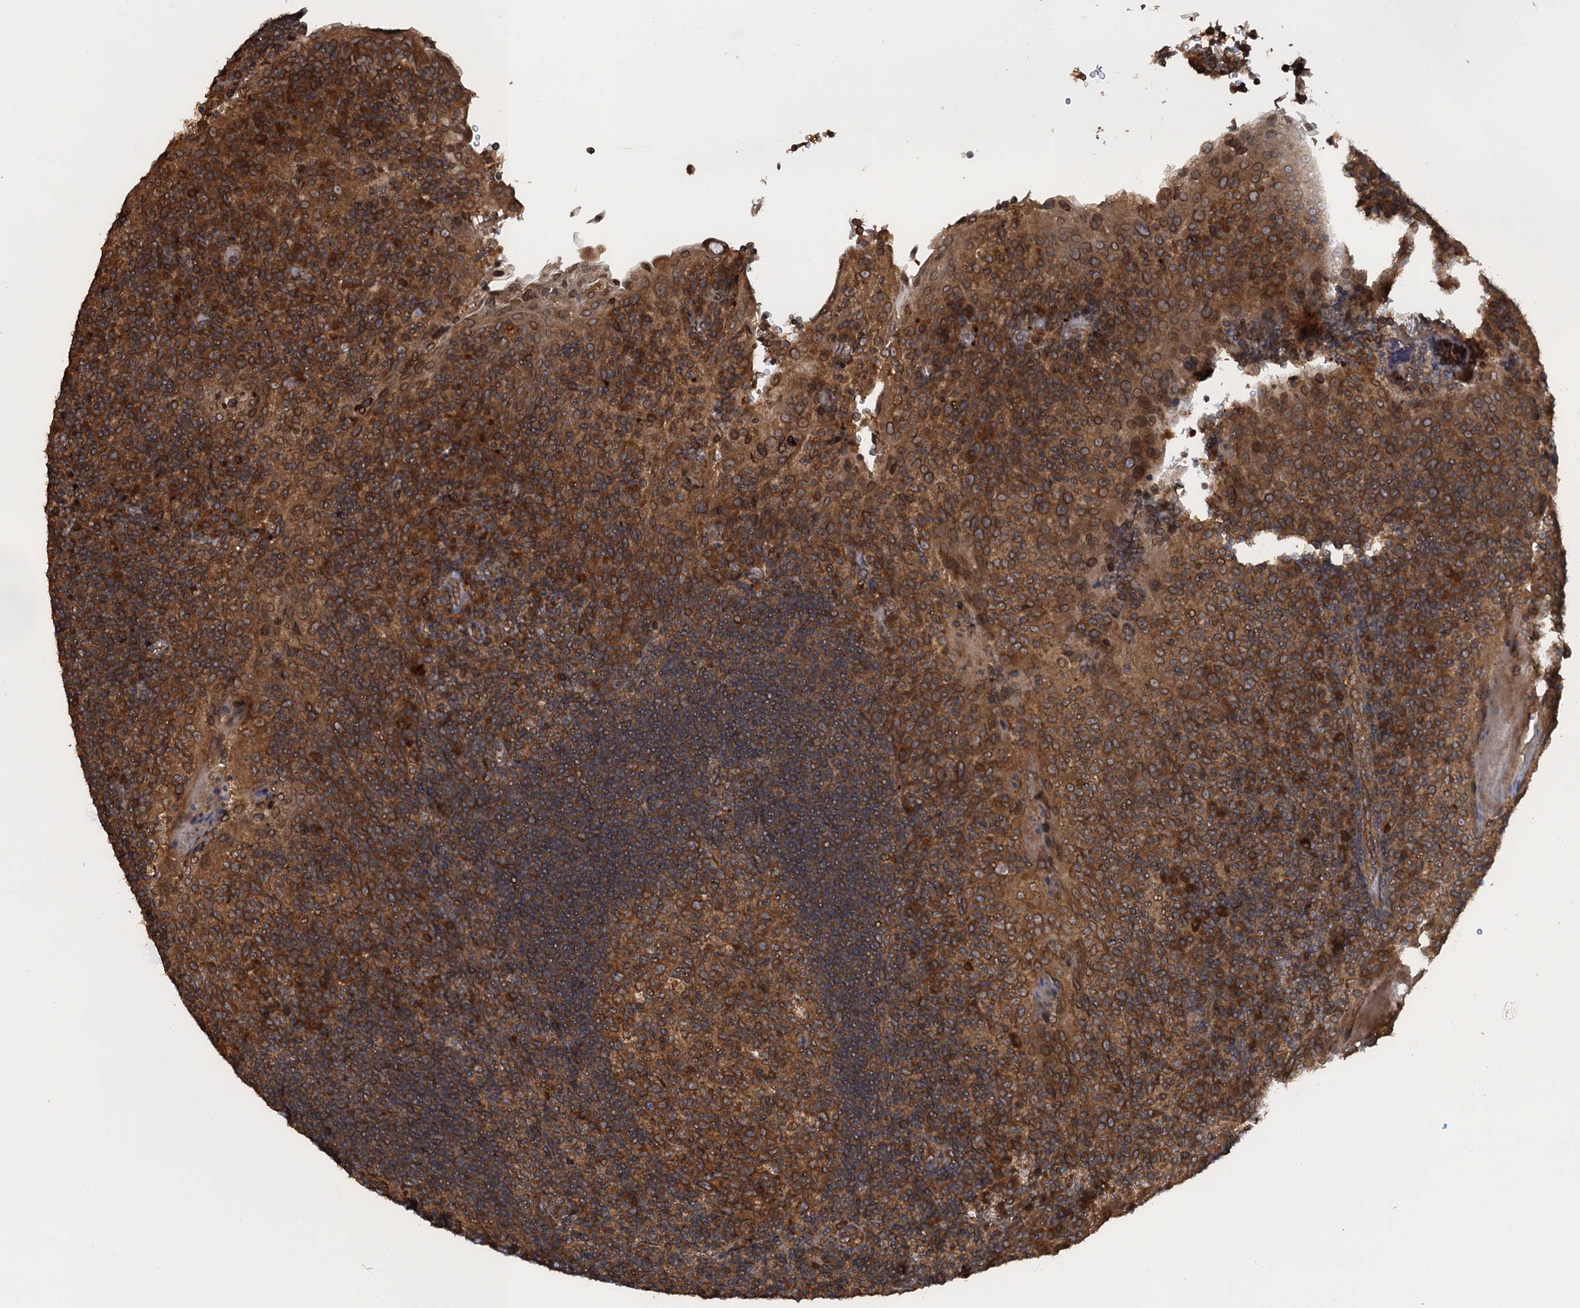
{"staining": {"intensity": "moderate", "quantity": ">75%", "location": "cytoplasmic/membranous"}, "tissue": "tonsil", "cell_type": "Germinal center cells", "image_type": "normal", "snomed": [{"axis": "morphology", "description": "Normal tissue, NOS"}, {"axis": "topography", "description": "Tonsil"}], "caption": "Immunohistochemical staining of normal human tonsil shows >75% levels of moderate cytoplasmic/membranous protein expression in about >75% of germinal center cells.", "gene": "GLE1", "patient": {"sex": "male", "age": 17}}